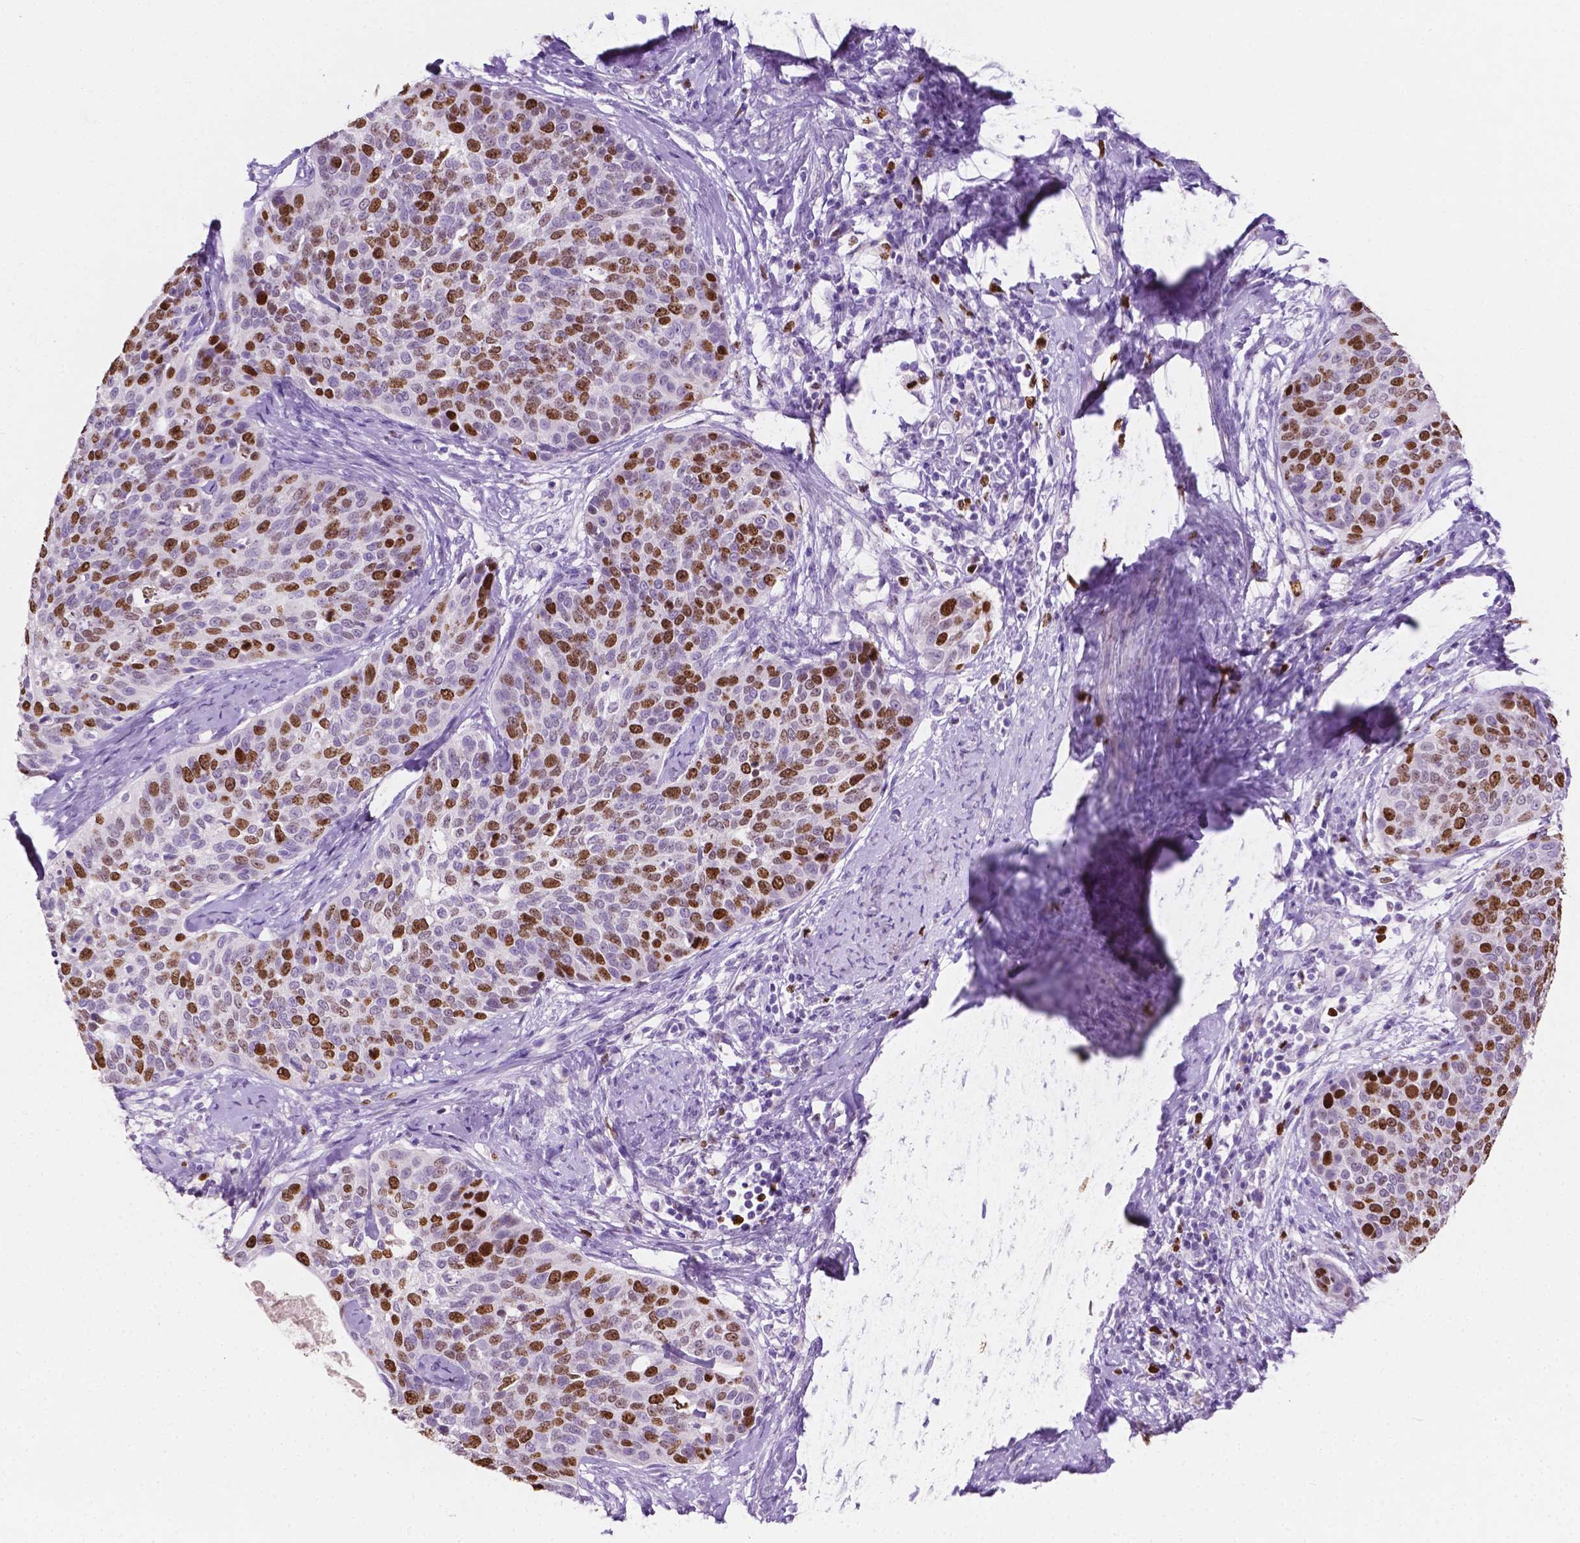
{"staining": {"intensity": "moderate", "quantity": "25%-75%", "location": "nuclear"}, "tissue": "cervical cancer", "cell_type": "Tumor cells", "image_type": "cancer", "snomed": [{"axis": "morphology", "description": "Squamous cell carcinoma, NOS"}, {"axis": "topography", "description": "Cervix"}], "caption": "There is medium levels of moderate nuclear positivity in tumor cells of cervical cancer (squamous cell carcinoma), as demonstrated by immunohistochemical staining (brown color).", "gene": "SIAH2", "patient": {"sex": "female", "age": 69}}